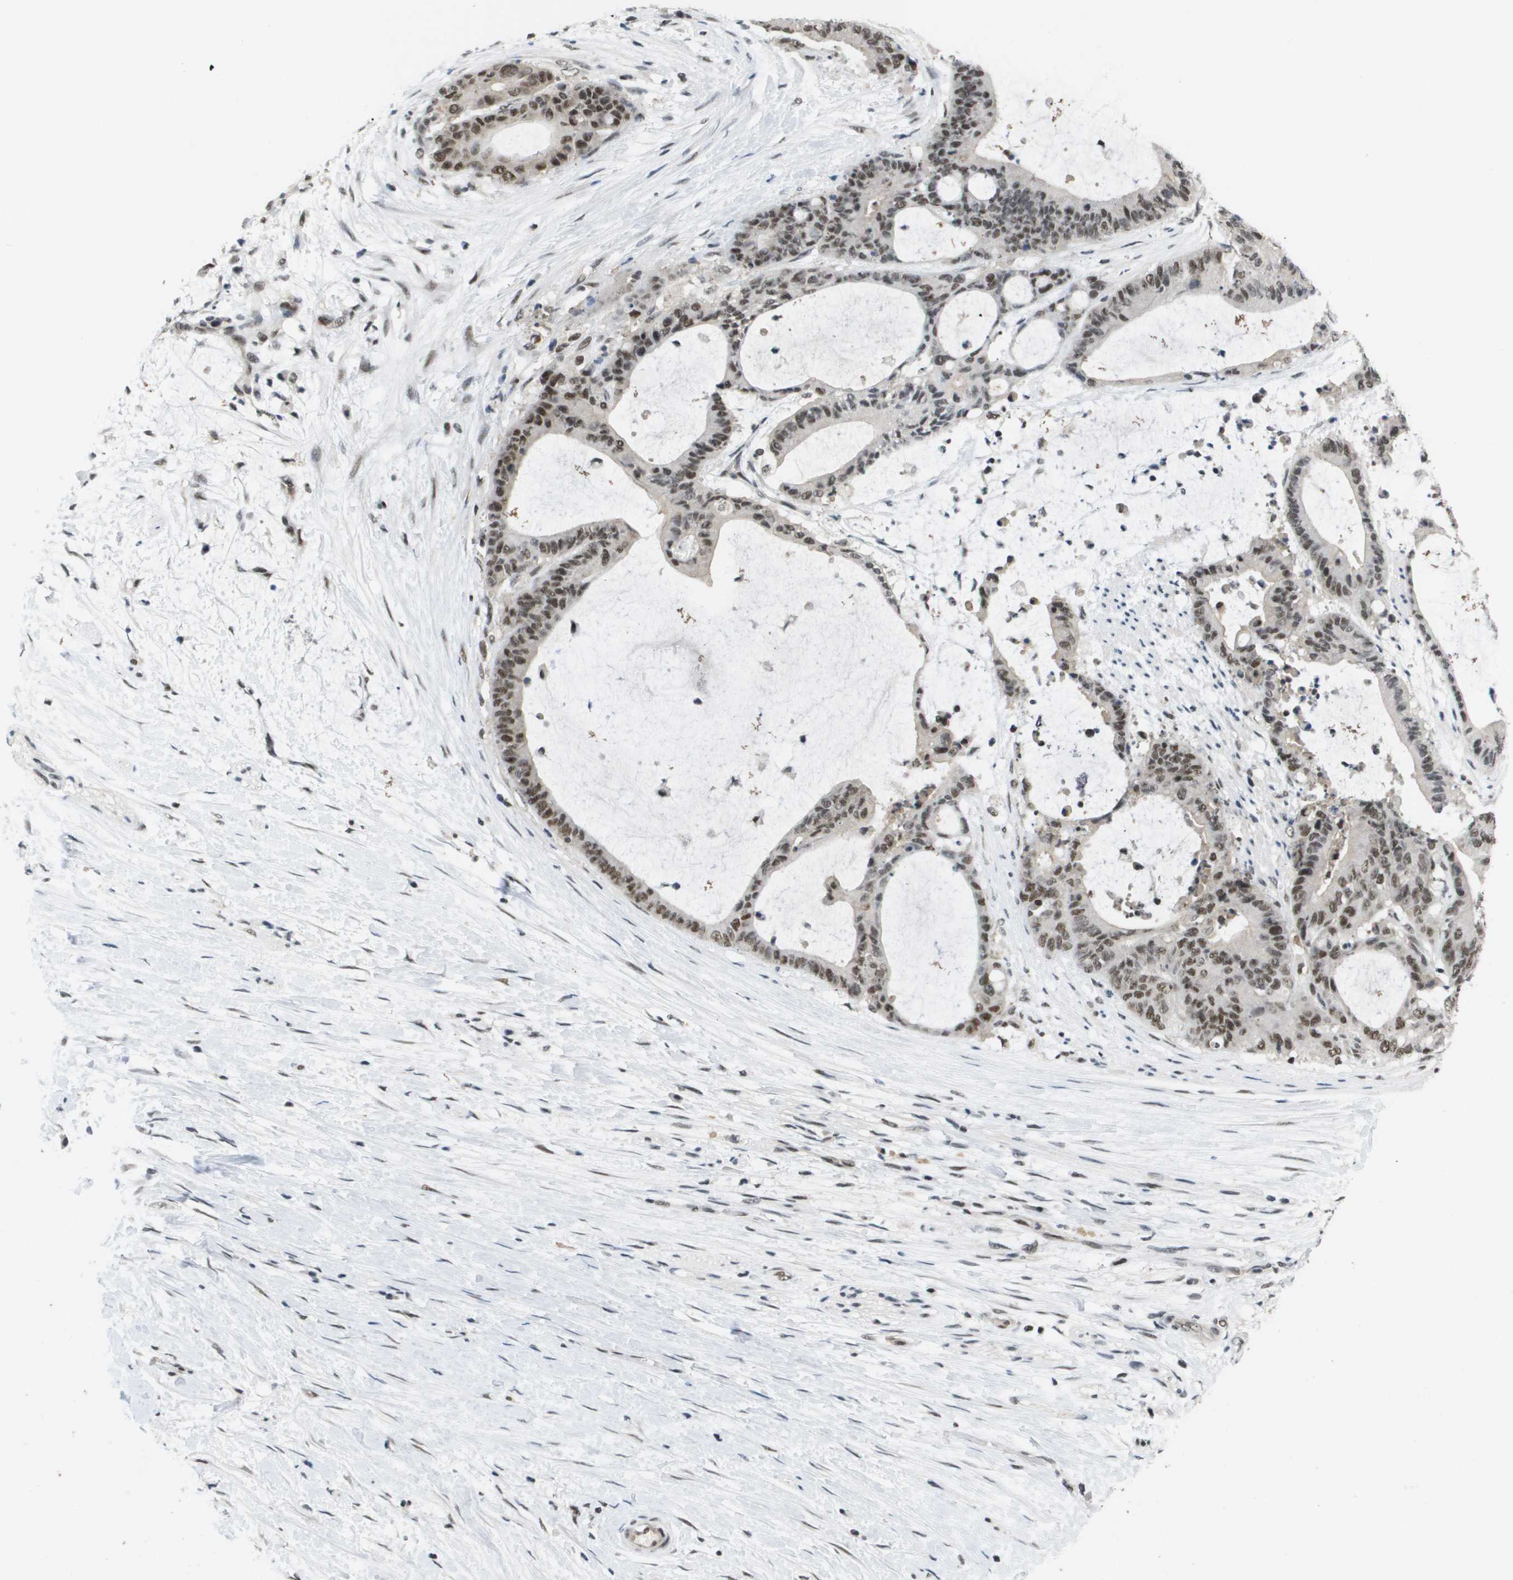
{"staining": {"intensity": "moderate", "quantity": ">75%", "location": "nuclear"}, "tissue": "liver cancer", "cell_type": "Tumor cells", "image_type": "cancer", "snomed": [{"axis": "morphology", "description": "Cholangiocarcinoma"}, {"axis": "topography", "description": "Liver"}], "caption": "This is an image of immunohistochemistry staining of liver cancer, which shows moderate positivity in the nuclear of tumor cells.", "gene": "ISY1", "patient": {"sex": "female", "age": 73}}